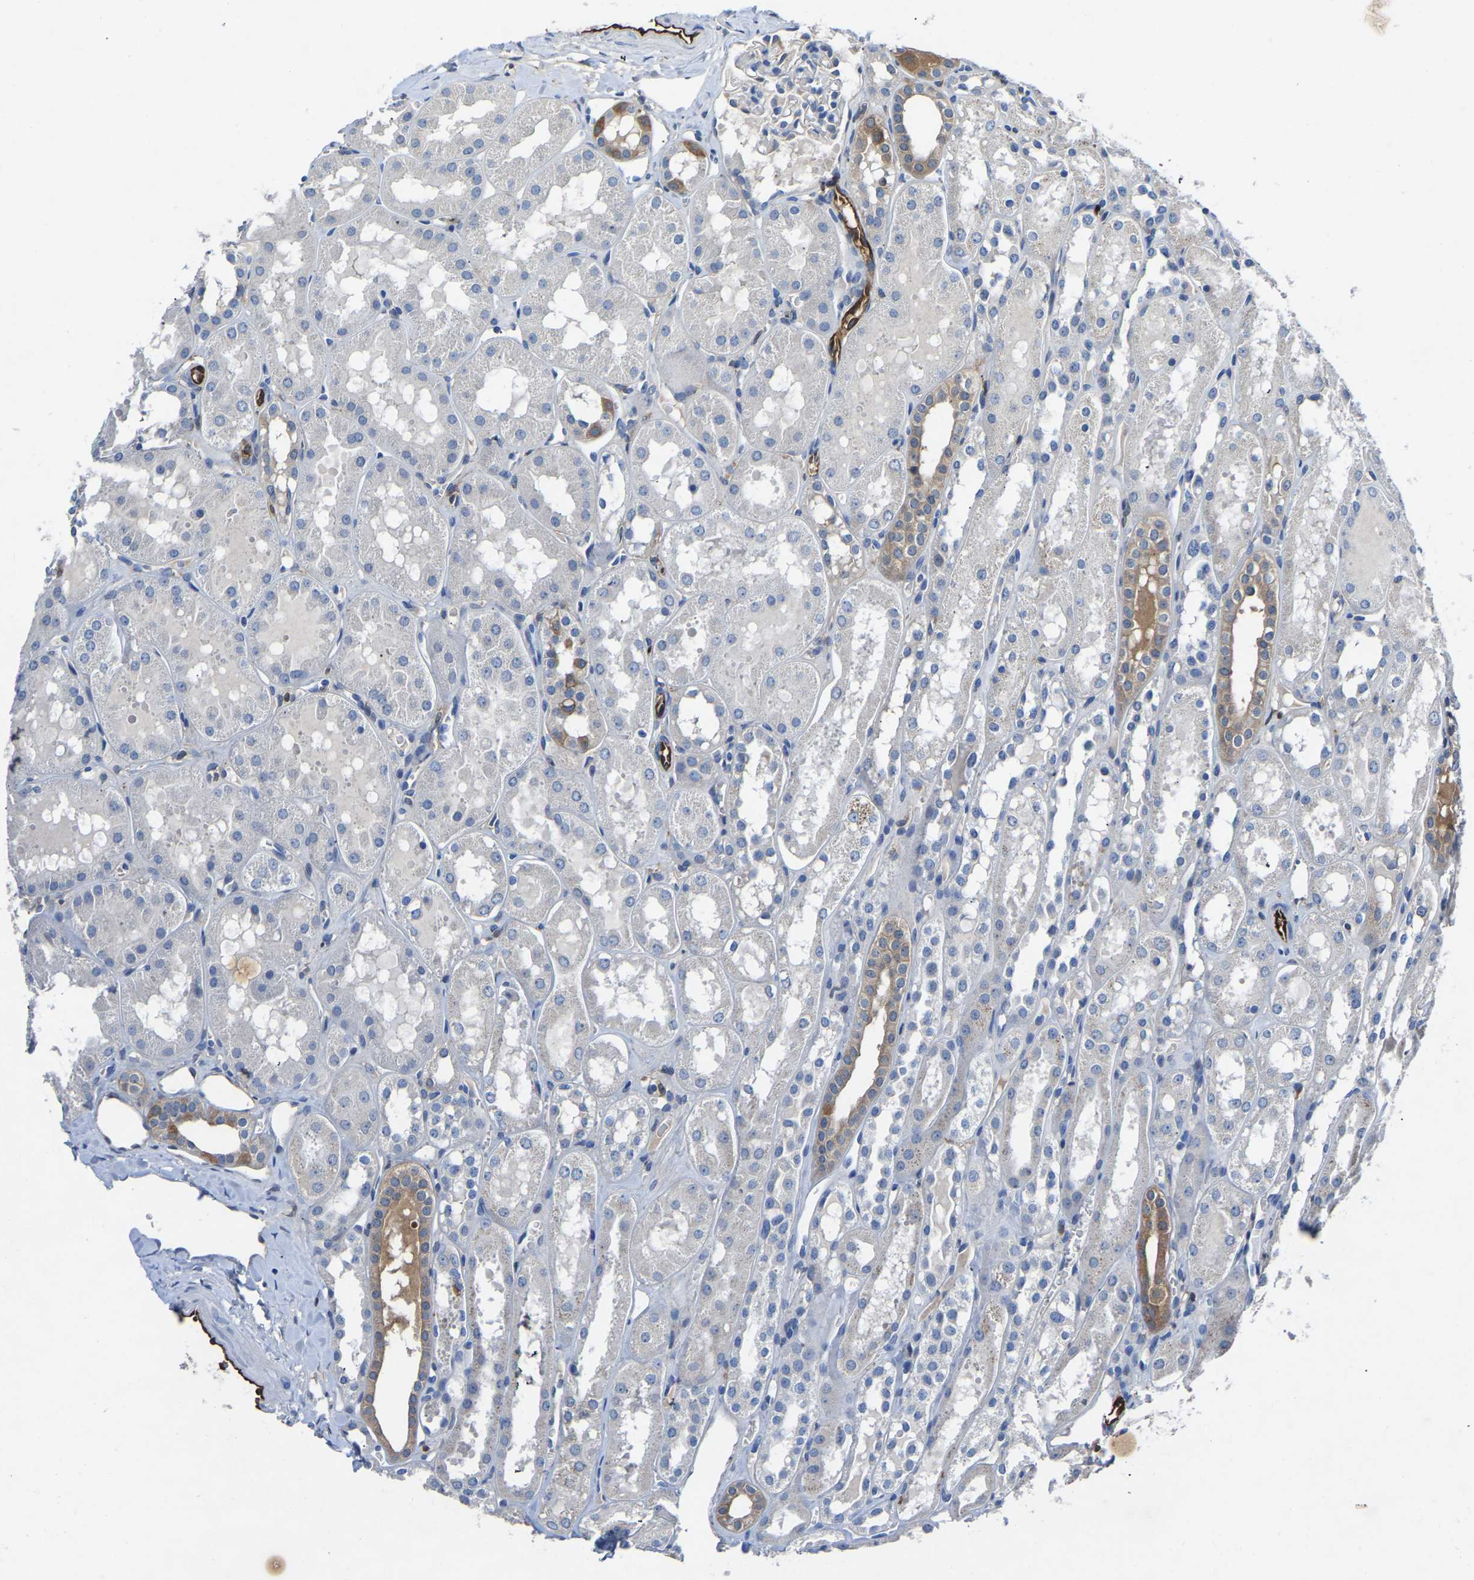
{"staining": {"intensity": "negative", "quantity": "none", "location": "none"}, "tissue": "kidney", "cell_type": "Cells in glomeruli", "image_type": "normal", "snomed": [{"axis": "morphology", "description": "Normal tissue, NOS"}, {"axis": "topography", "description": "Kidney"}, {"axis": "topography", "description": "Urinary bladder"}], "caption": "Cells in glomeruli show no significant protein positivity in benign kidney. (Stains: DAB (3,3'-diaminobenzidine) immunohistochemistry with hematoxylin counter stain, Microscopy: brightfield microscopy at high magnification).", "gene": "ATG2B", "patient": {"sex": "male", "age": 16}}